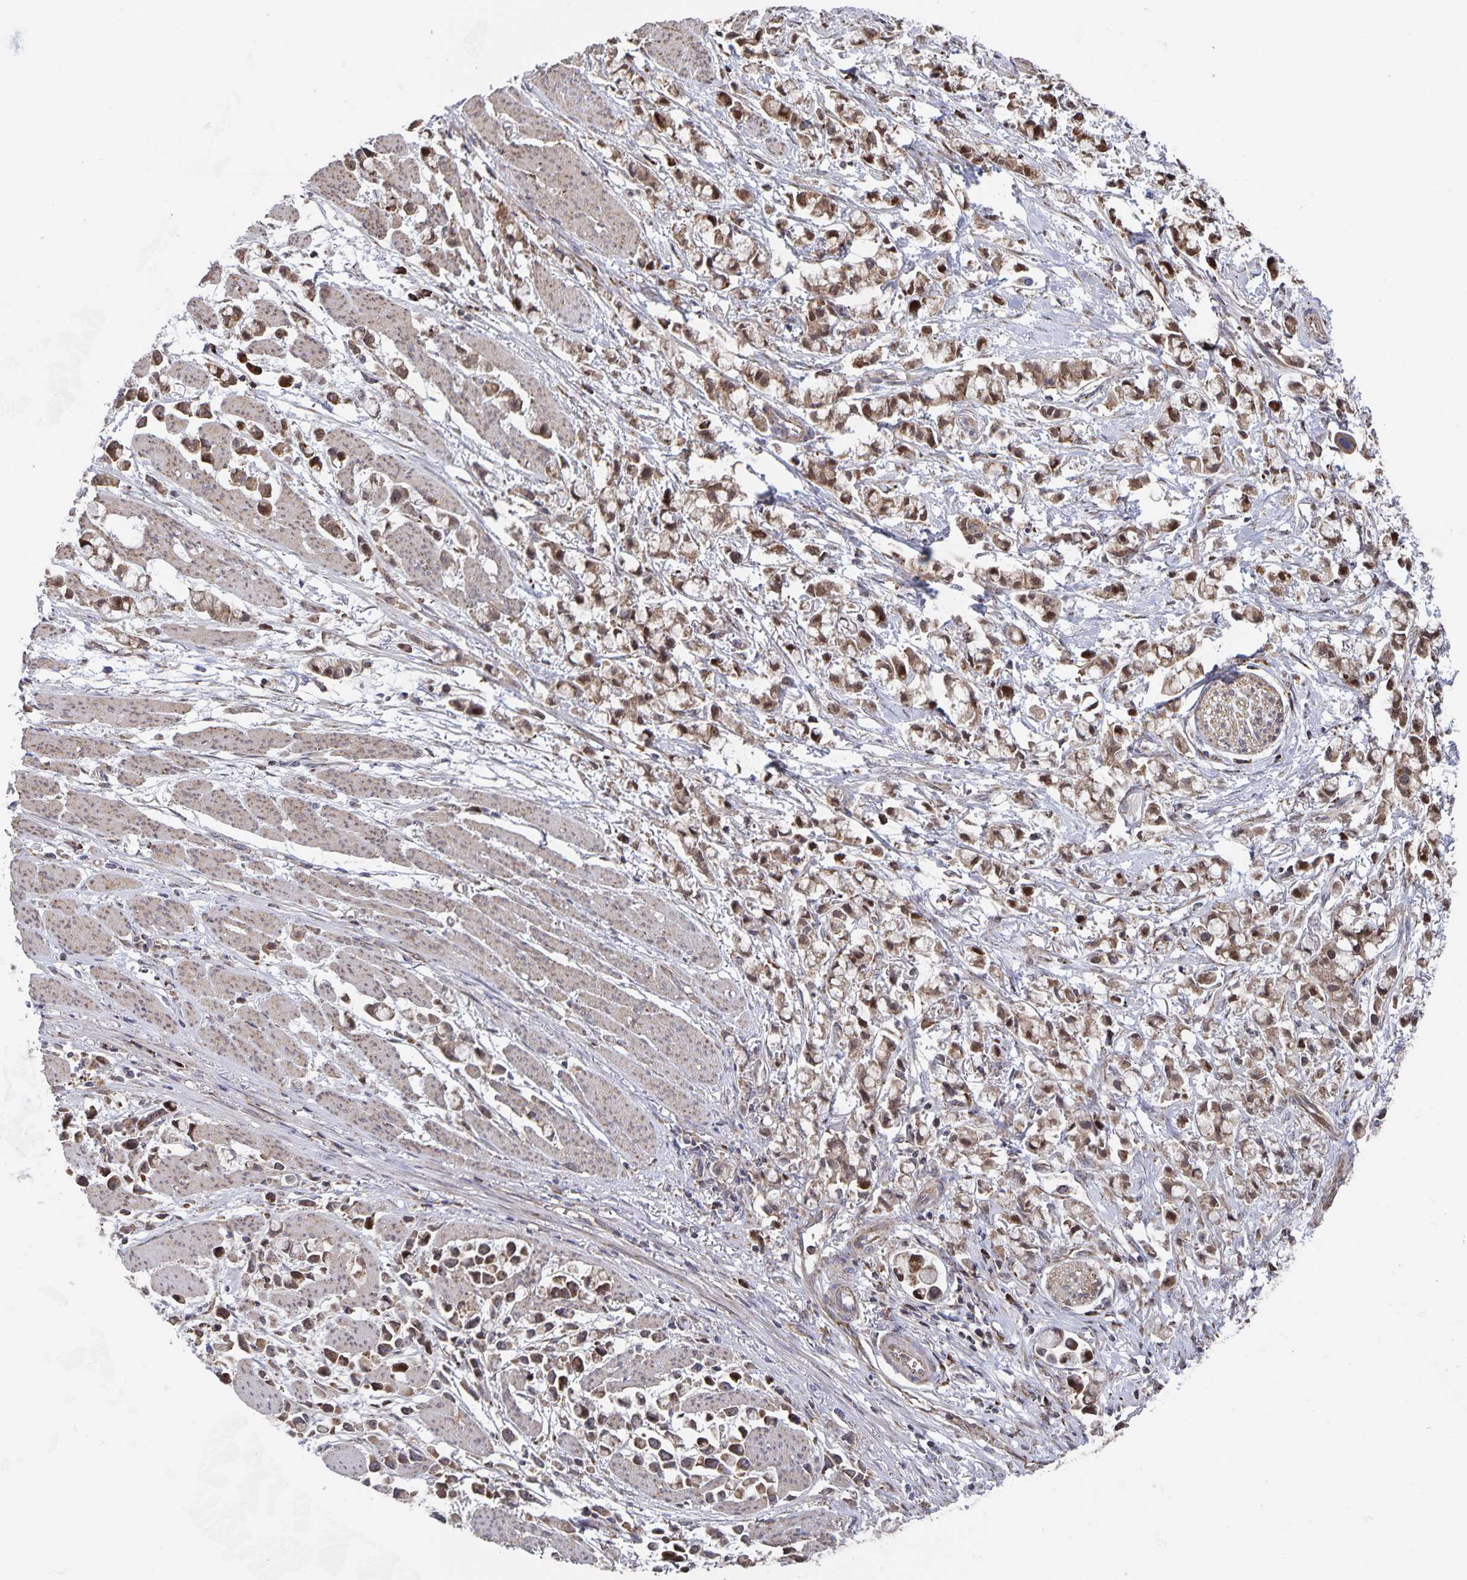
{"staining": {"intensity": "moderate", "quantity": ">75%", "location": "cytoplasmic/membranous"}, "tissue": "stomach cancer", "cell_type": "Tumor cells", "image_type": "cancer", "snomed": [{"axis": "morphology", "description": "Adenocarcinoma, NOS"}, {"axis": "topography", "description": "Stomach"}], "caption": "Brown immunohistochemical staining in human stomach cancer exhibits moderate cytoplasmic/membranous expression in approximately >75% of tumor cells. The protein is shown in brown color, while the nuclei are stained blue.", "gene": "ACACA", "patient": {"sex": "female", "age": 81}}